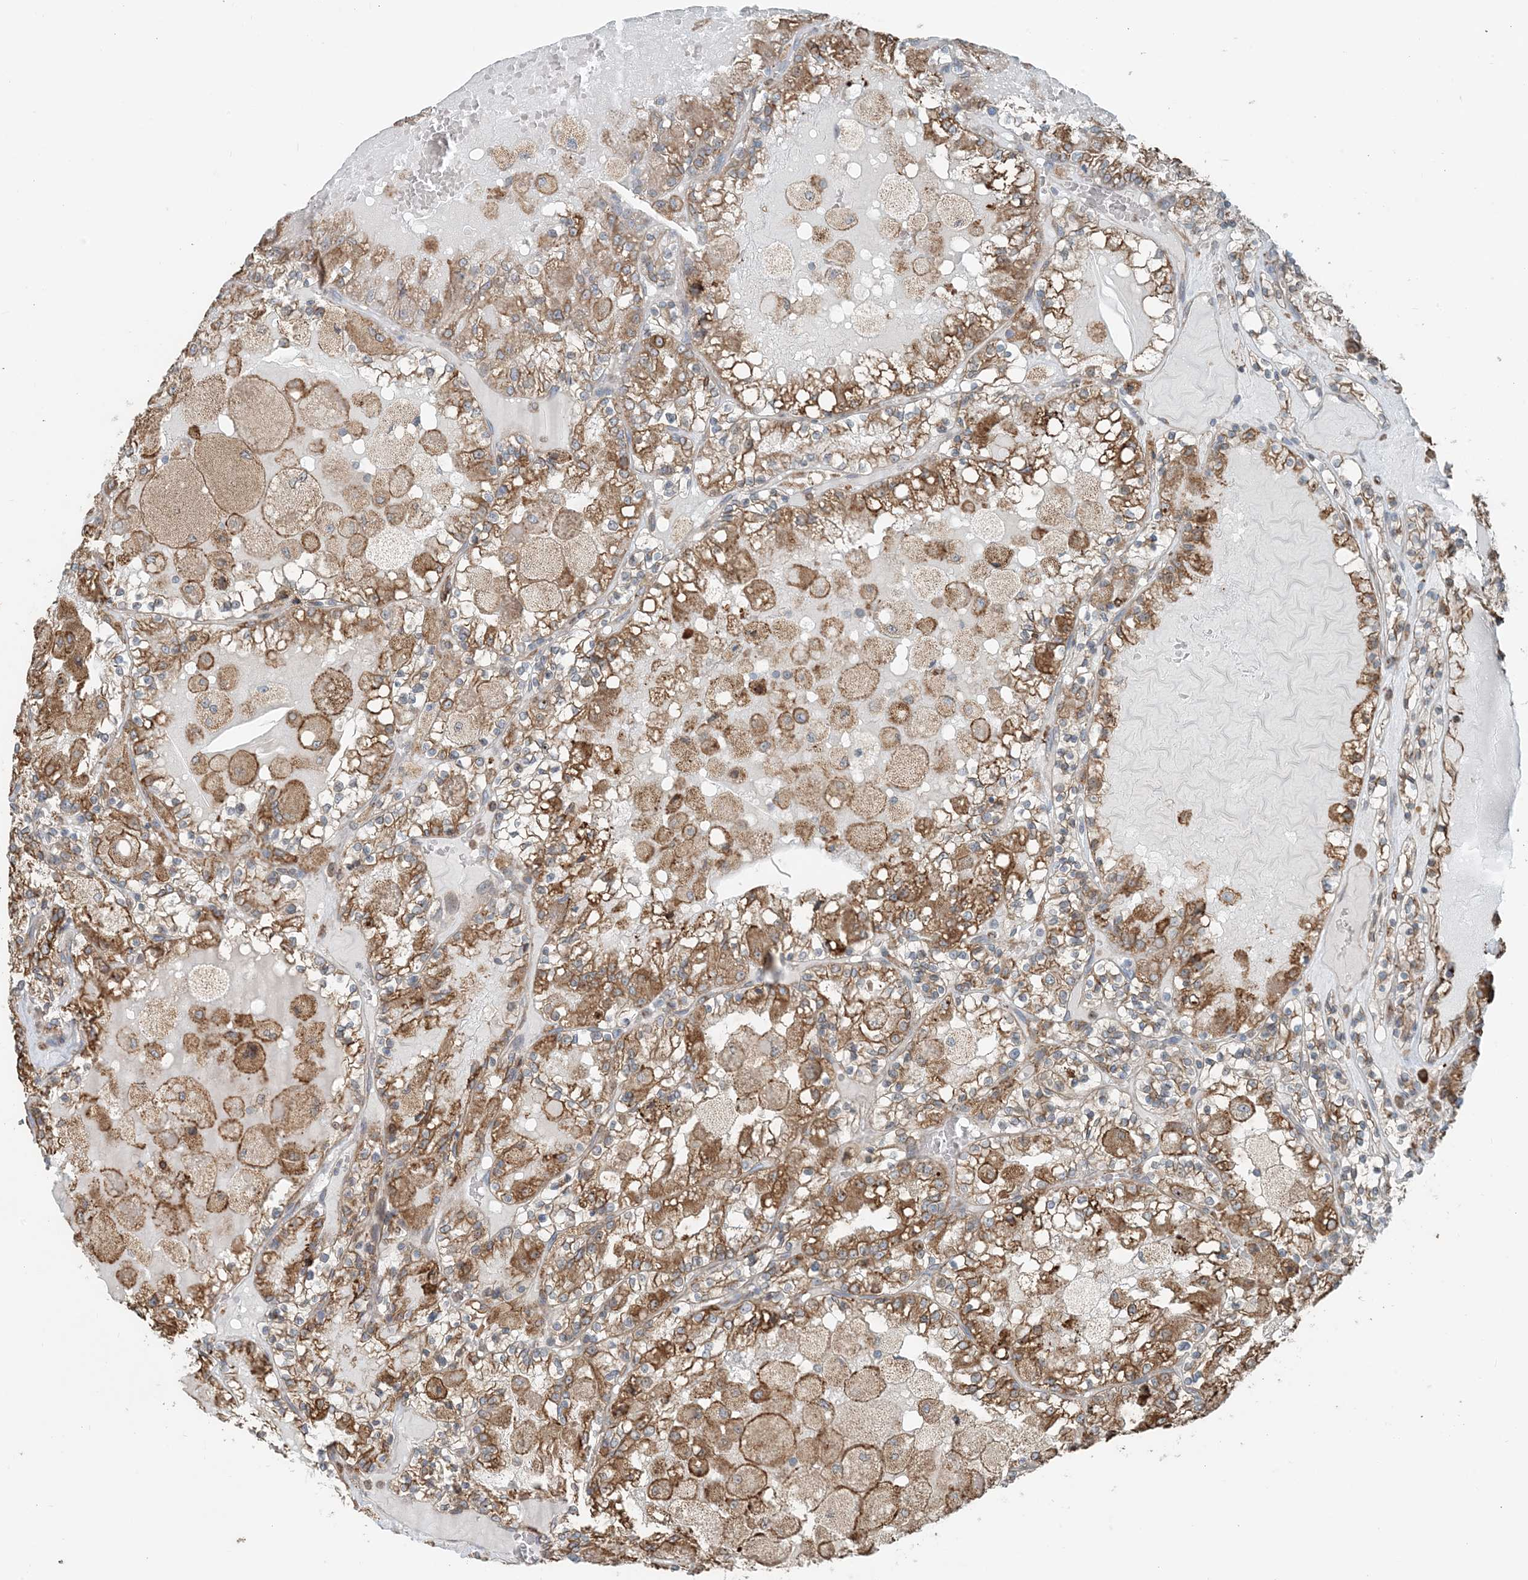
{"staining": {"intensity": "moderate", "quantity": ">75%", "location": "cytoplasmic/membranous"}, "tissue": "renal cancer", "cell_type": "Tumor cells", "image_type": "cancer", "snomed": [{"axis": "morphology", "description": "Adenocarcinoma, NOS"}, {"axis": "topography", "description": "Kidney"}], "caption": "Moderate cytoplasmic/membranous protein staining is seen in about >75% of tumor cells in renal cancer.", "gene": "CERKL", "patient": {"sex": "female", "age": 56}}